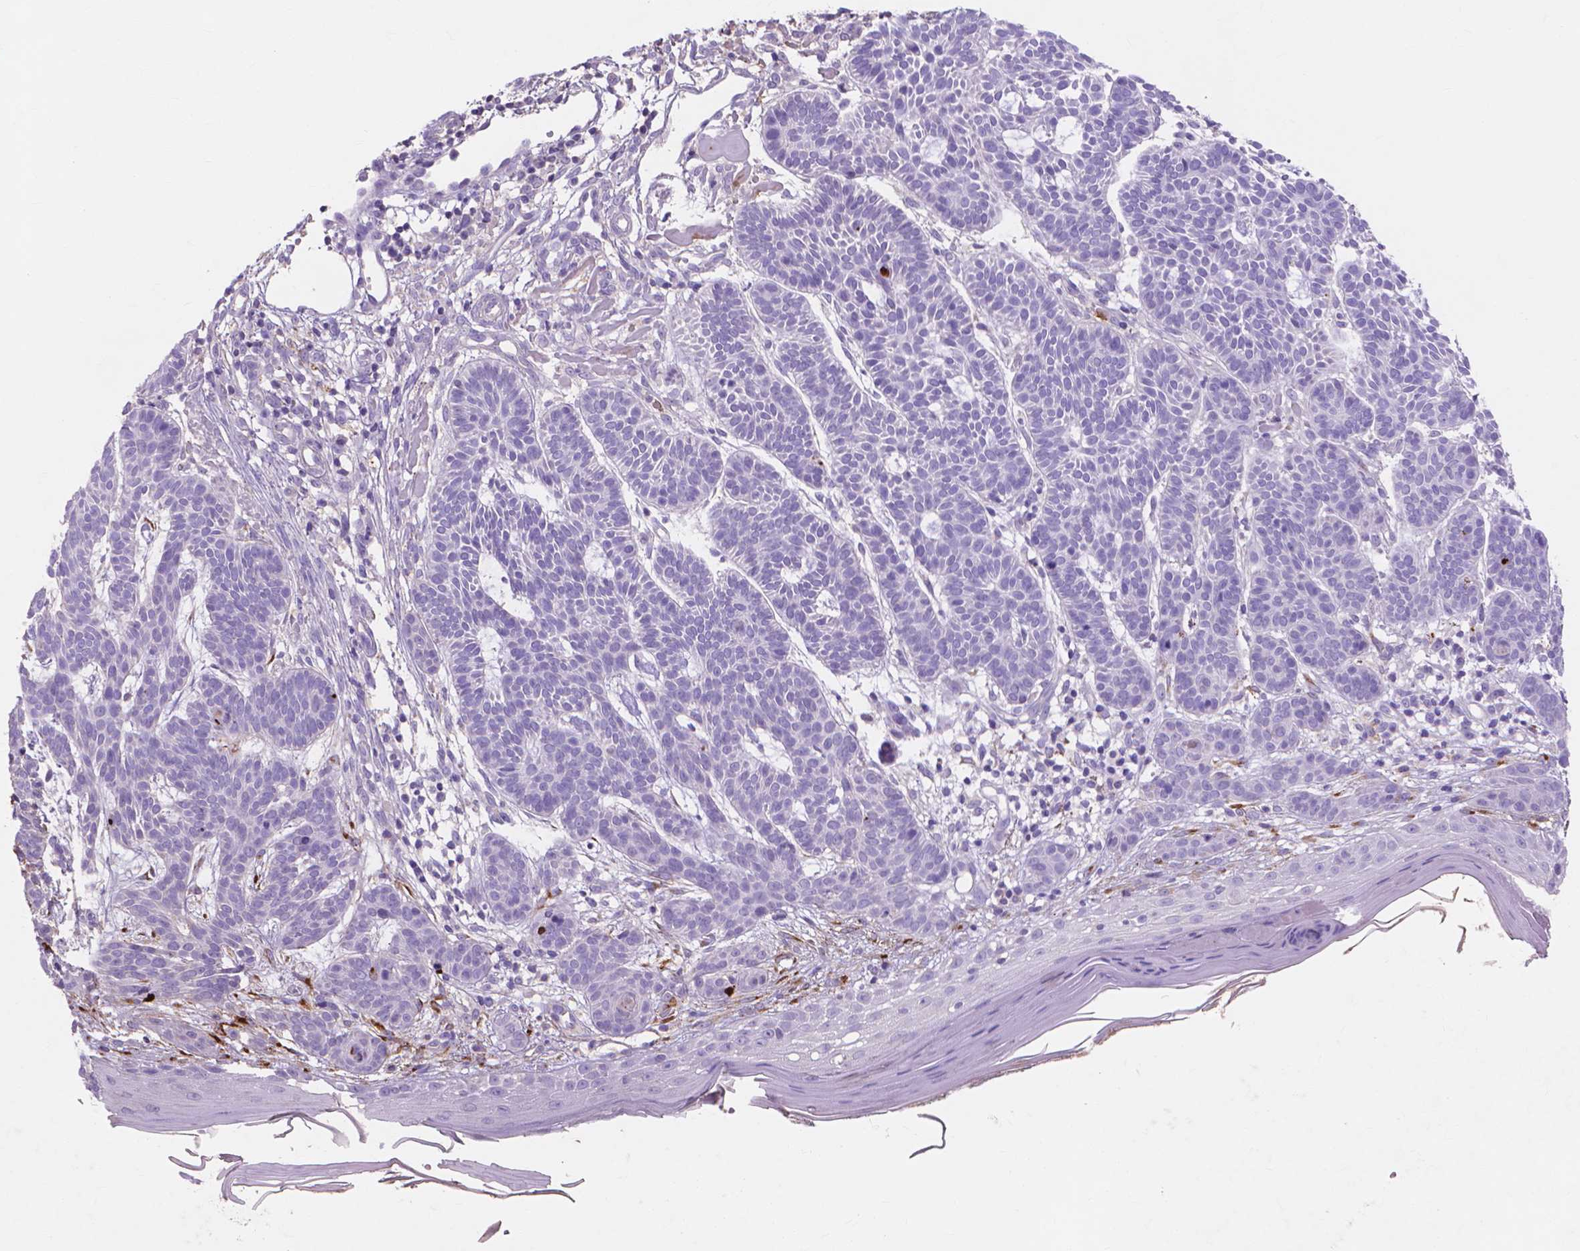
{"staining": {"intensity": "negative", "quantity": "none", "location": "none"}, "tissue": "skin cancer", "cell_type": "Tumor cells", "image_type": "cancer", "snomed": [{"axis": "morphology", "description": "Basal cell carcinoma"}, {"axis": "topography", "description": "Skin"}], "caption": "A high-resolution micrograph shows immunohistochemistry staining of skin cancer, which demonstrates no significant expression in tumor cells.", "gene": "MMP11", "patient": {"sex": "male", "age": 85}}